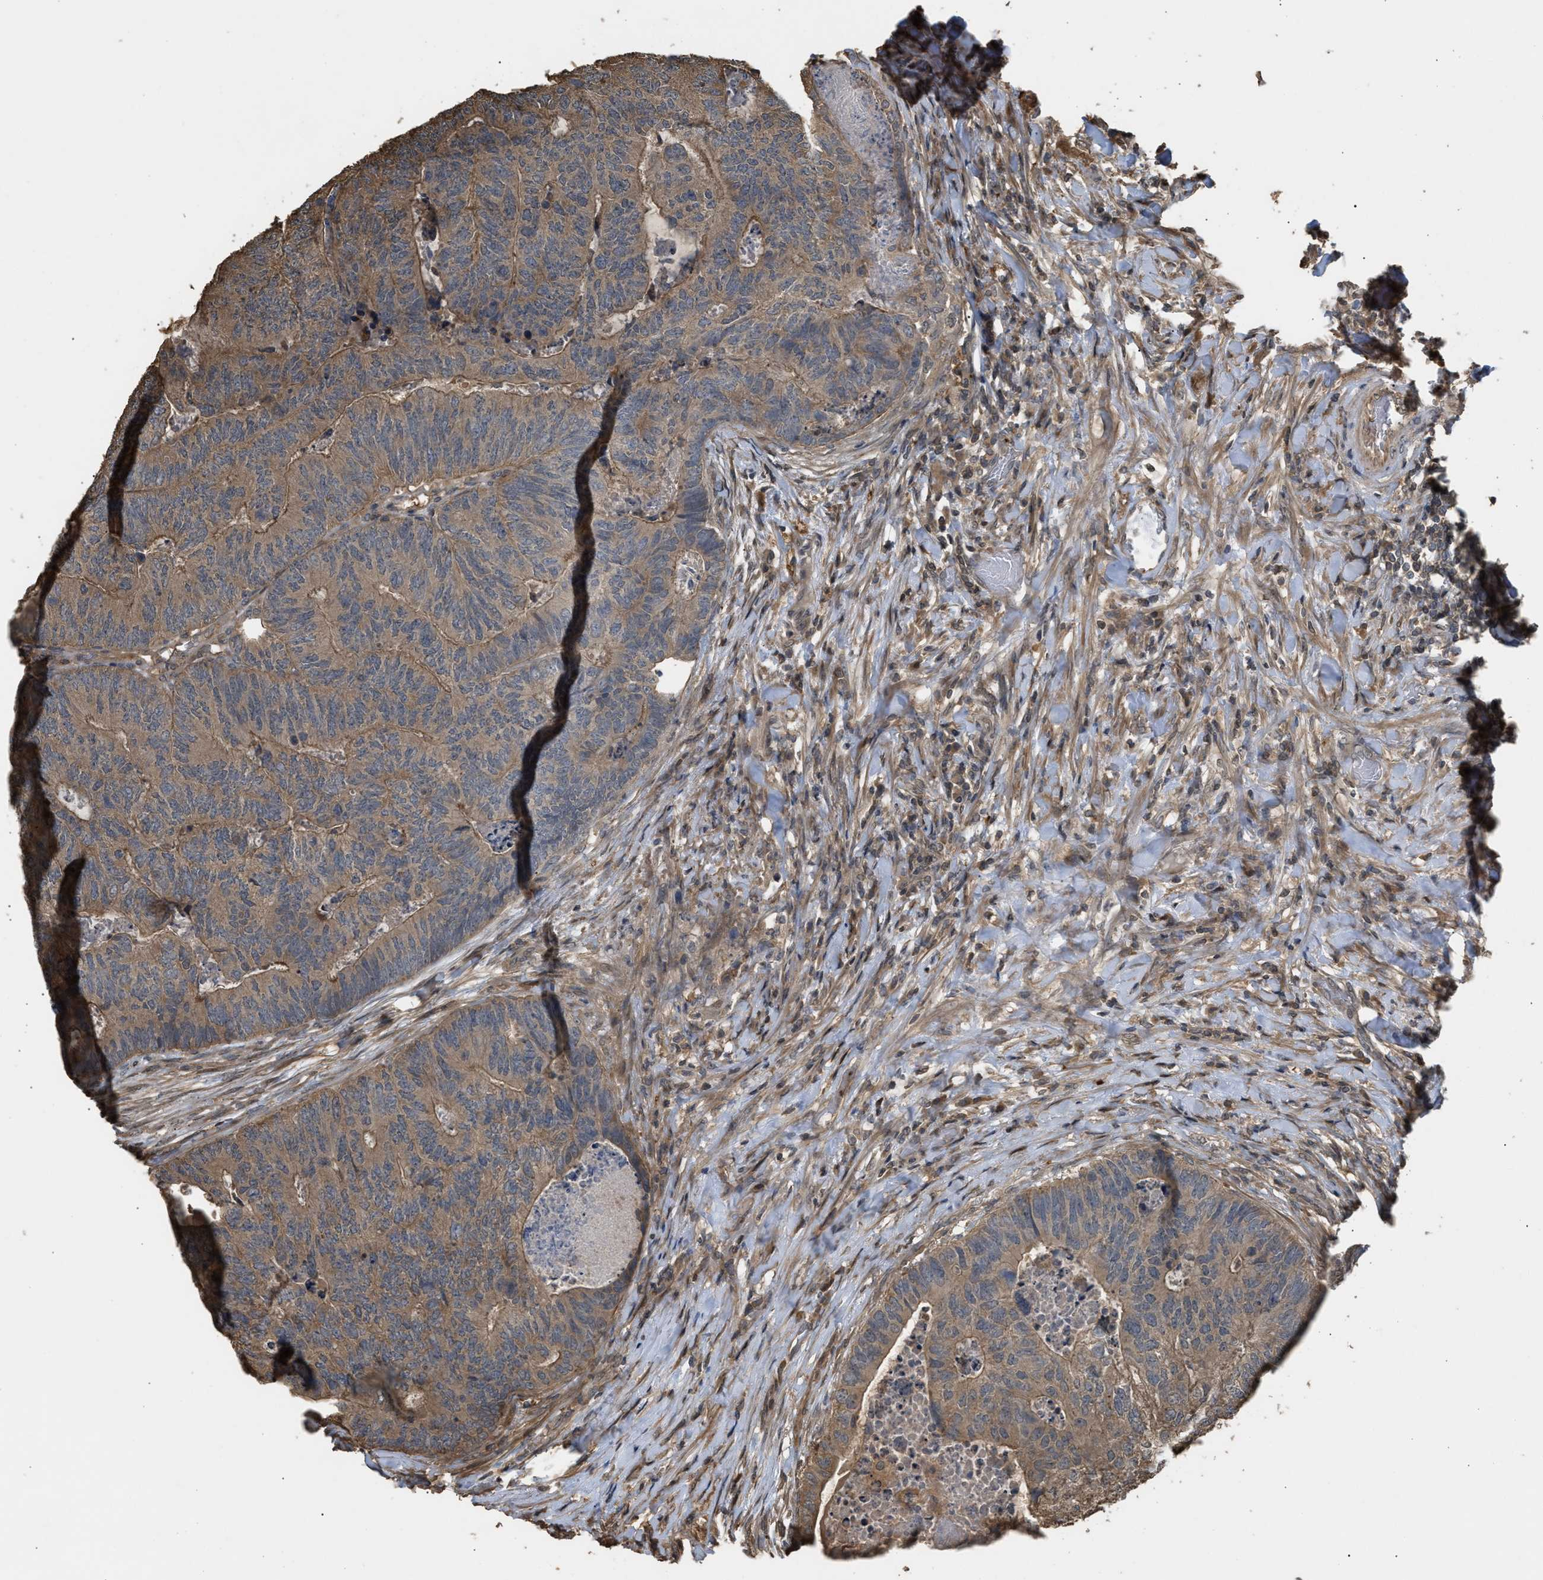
{"staining": {"intensity": "weak", "quantity": ">75%", "location": "cytoplasmic/membranous"}, "tissue": "colorectal cancer", "cell_type": "Tumor cells", "image_type": "cancer", "snomed": [{"axis": "morphology", "description": "Adenocarcinoma, NOS"}, {"axis": "topography", "description": "Colon"}], "caption": "An immunohistochemistry photomicrograph of tumor tissue is shown. Protein staining in brown highlights weak cytoplasmic/membranous positivity in colorectal cancer (adenocarcinoma) within tumor cells.", "gene": "ARHGDIA", "patient": {"sex": "female", "age": 67}}